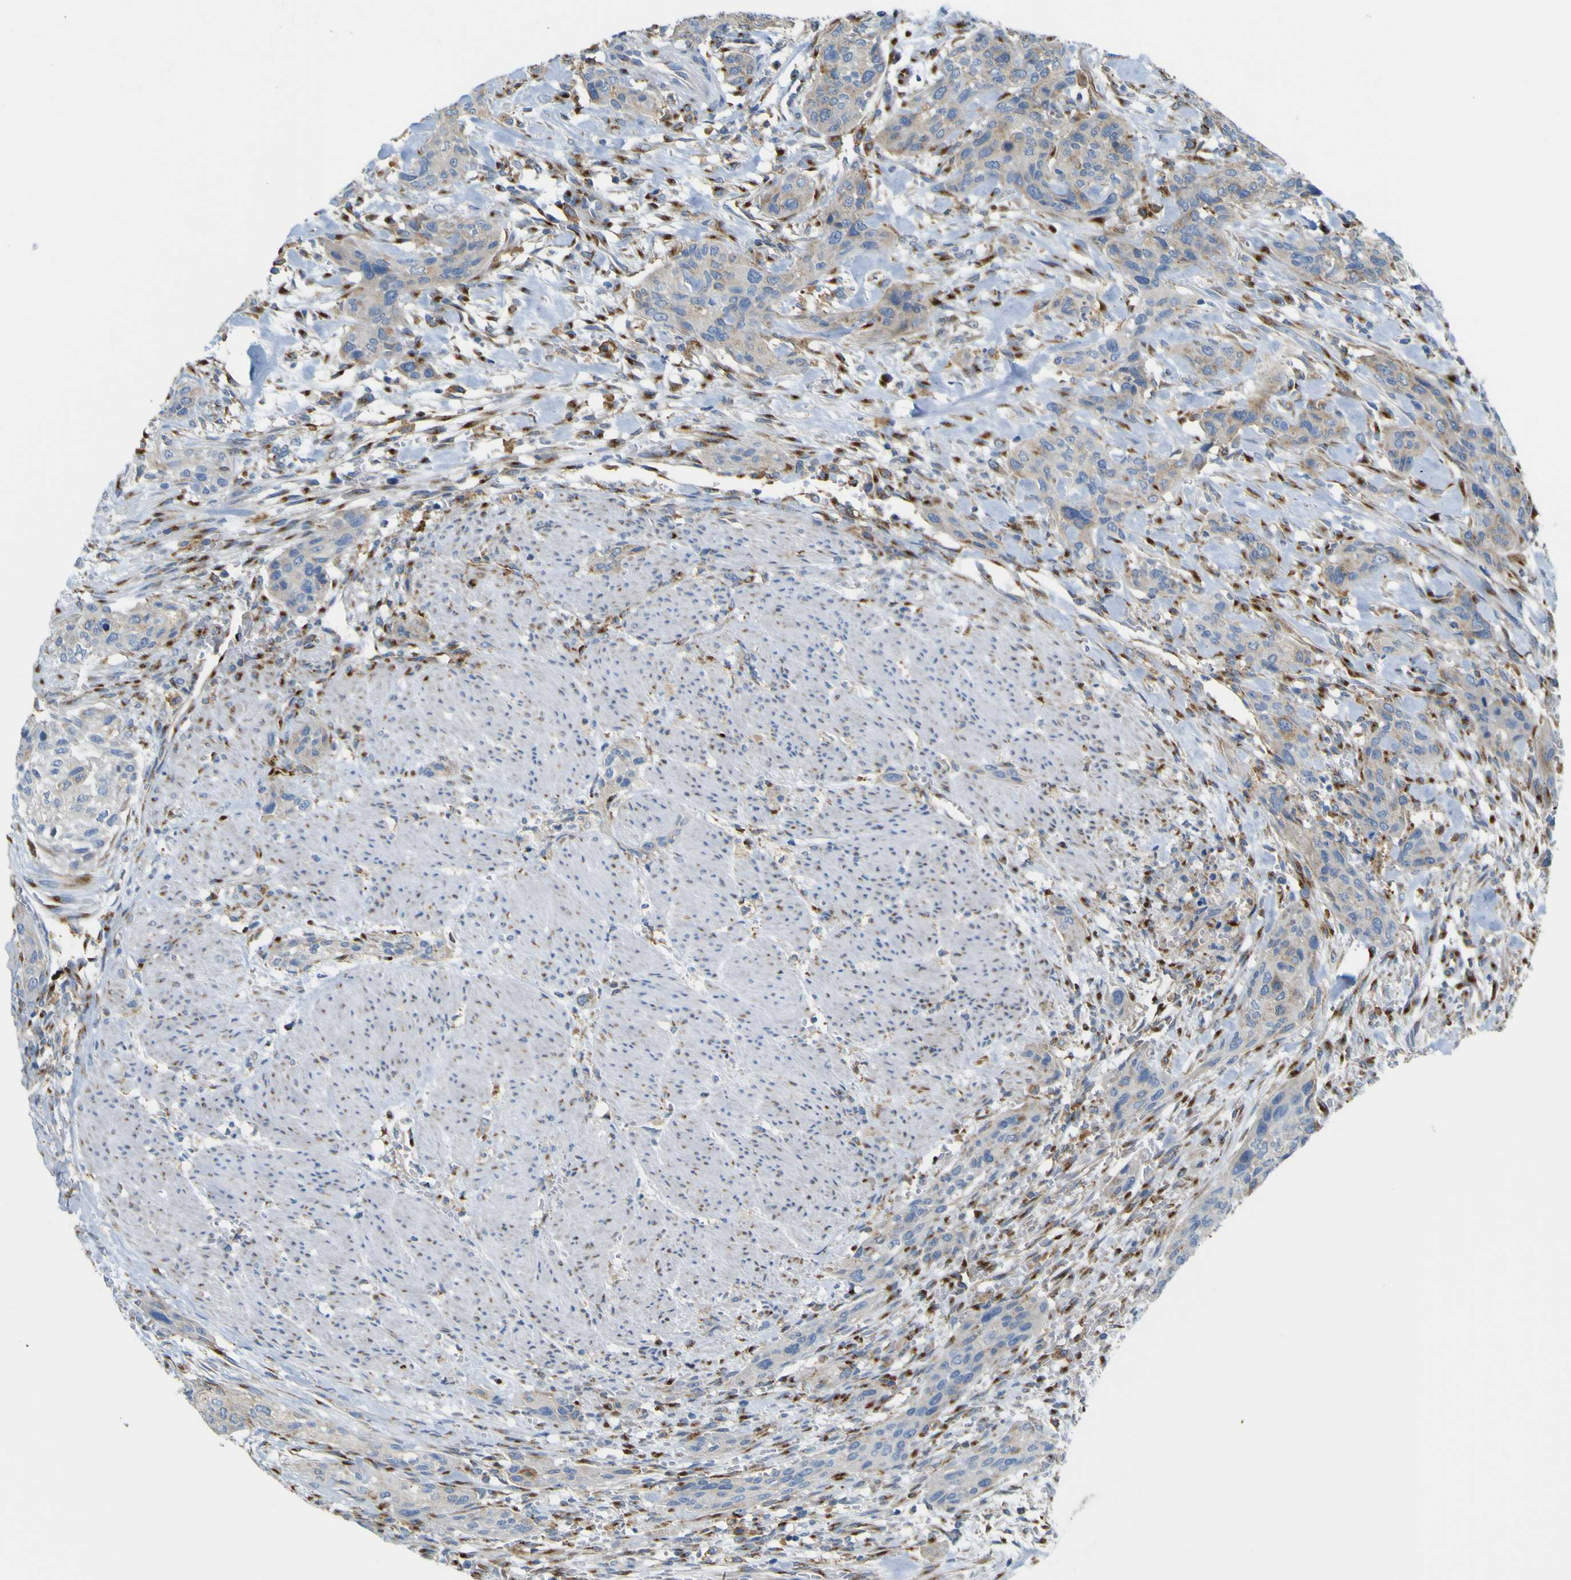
{"staining": {"intensity": "negative", "quantity": "none", "location": "none"}, "tissue": "urothelial cancer", "cell_type": "Tumor cells", "image_type": "cancer", "snomed": [{"axis": "morphology", "description": "Urothelial carcinoma, High grade"}, {"axis": "topography", "description": "Urinary bladder"}], "caption": "High-grade urothelial carcinoma stained for a protein using IHC demonstrates no staining tumor cells.", "gene": "IGF2R", "patient": {"sex": "male", "age": 35}}